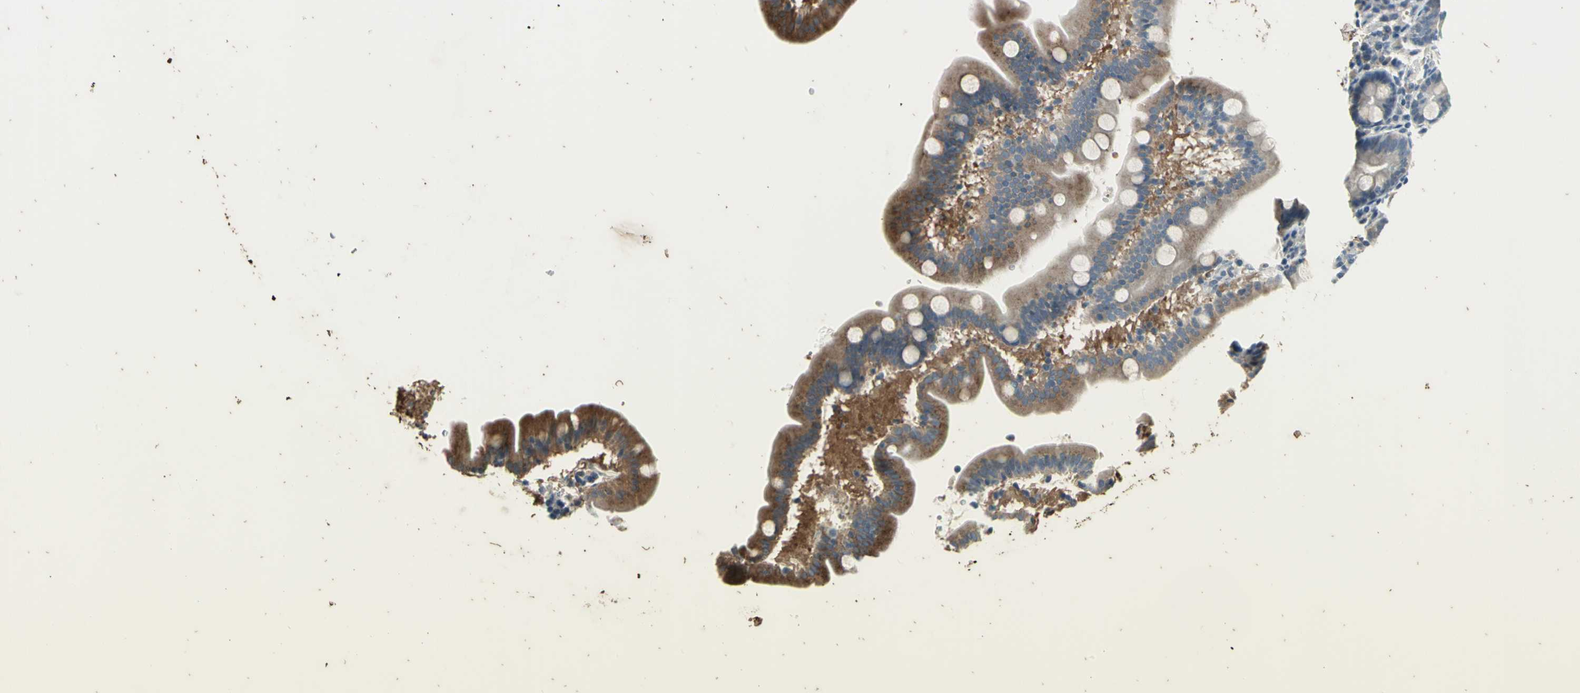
{"staining": {"intensity": "moderate", "quantity": "25%-75%", "location": "cytoplasmic/membranous"}, "tissue": "duodenum", "cell_type": "Glandular cells", "image_type": "normal", "snomed": [{"axis": "morphology", "description": "Normal tissue, NOS"}, {"axis": "topography", "description": "Duodenum"}], "caption": "Glandular cells reveal medium levels of moderate cytoplasmic/membranous expression in approximately 25%-75% of cells in unremarkable human duodenum.", "gene": "EFNB2", "patient": {"sex": "male", "age": 54}}